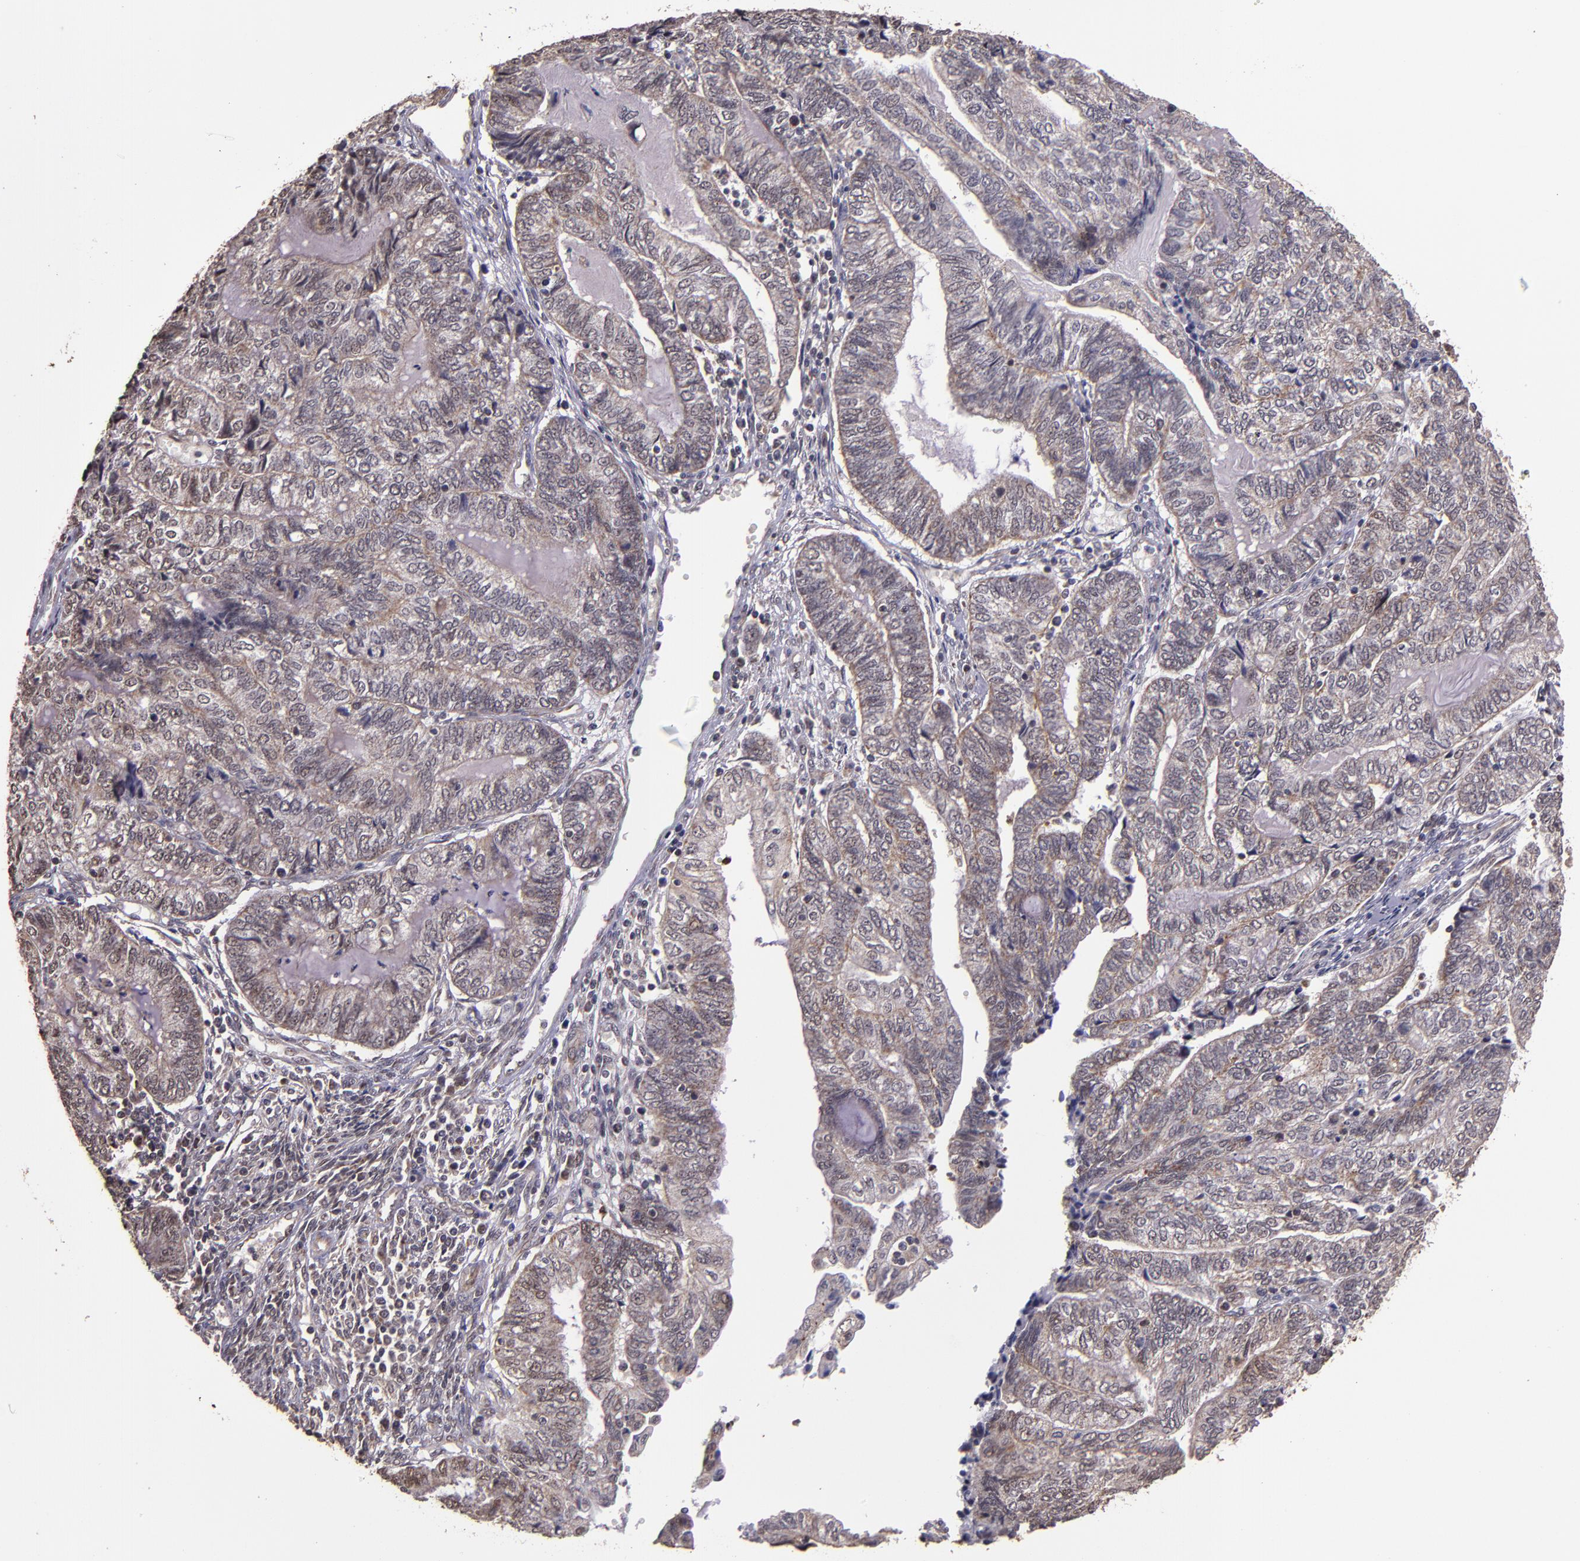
{"staining": {"intensity": "weak", "quantity": "25%-75%", "location": "cytoplasmic/membranous"}, "tissue": "endometrial cancer", "cell_type": "Tumor cells", "image_type": "cancer", "snomed": [{"axis": "morphology", "description": "Adenocarcinoma, NOS"}, {"axis": "topography", "description": "Uterus"}, {"axis": "topography", "description": "Endometrium"}], "caption": "This image demonstrates immunohistochemistry staining of adenocarcinoma (endometrial), with low weak cytoplasmic/membranous positivity in about 25%-75% of tumor cells.", "gene": "CECR2", "patient": {"sex": "female", "age": 70}}